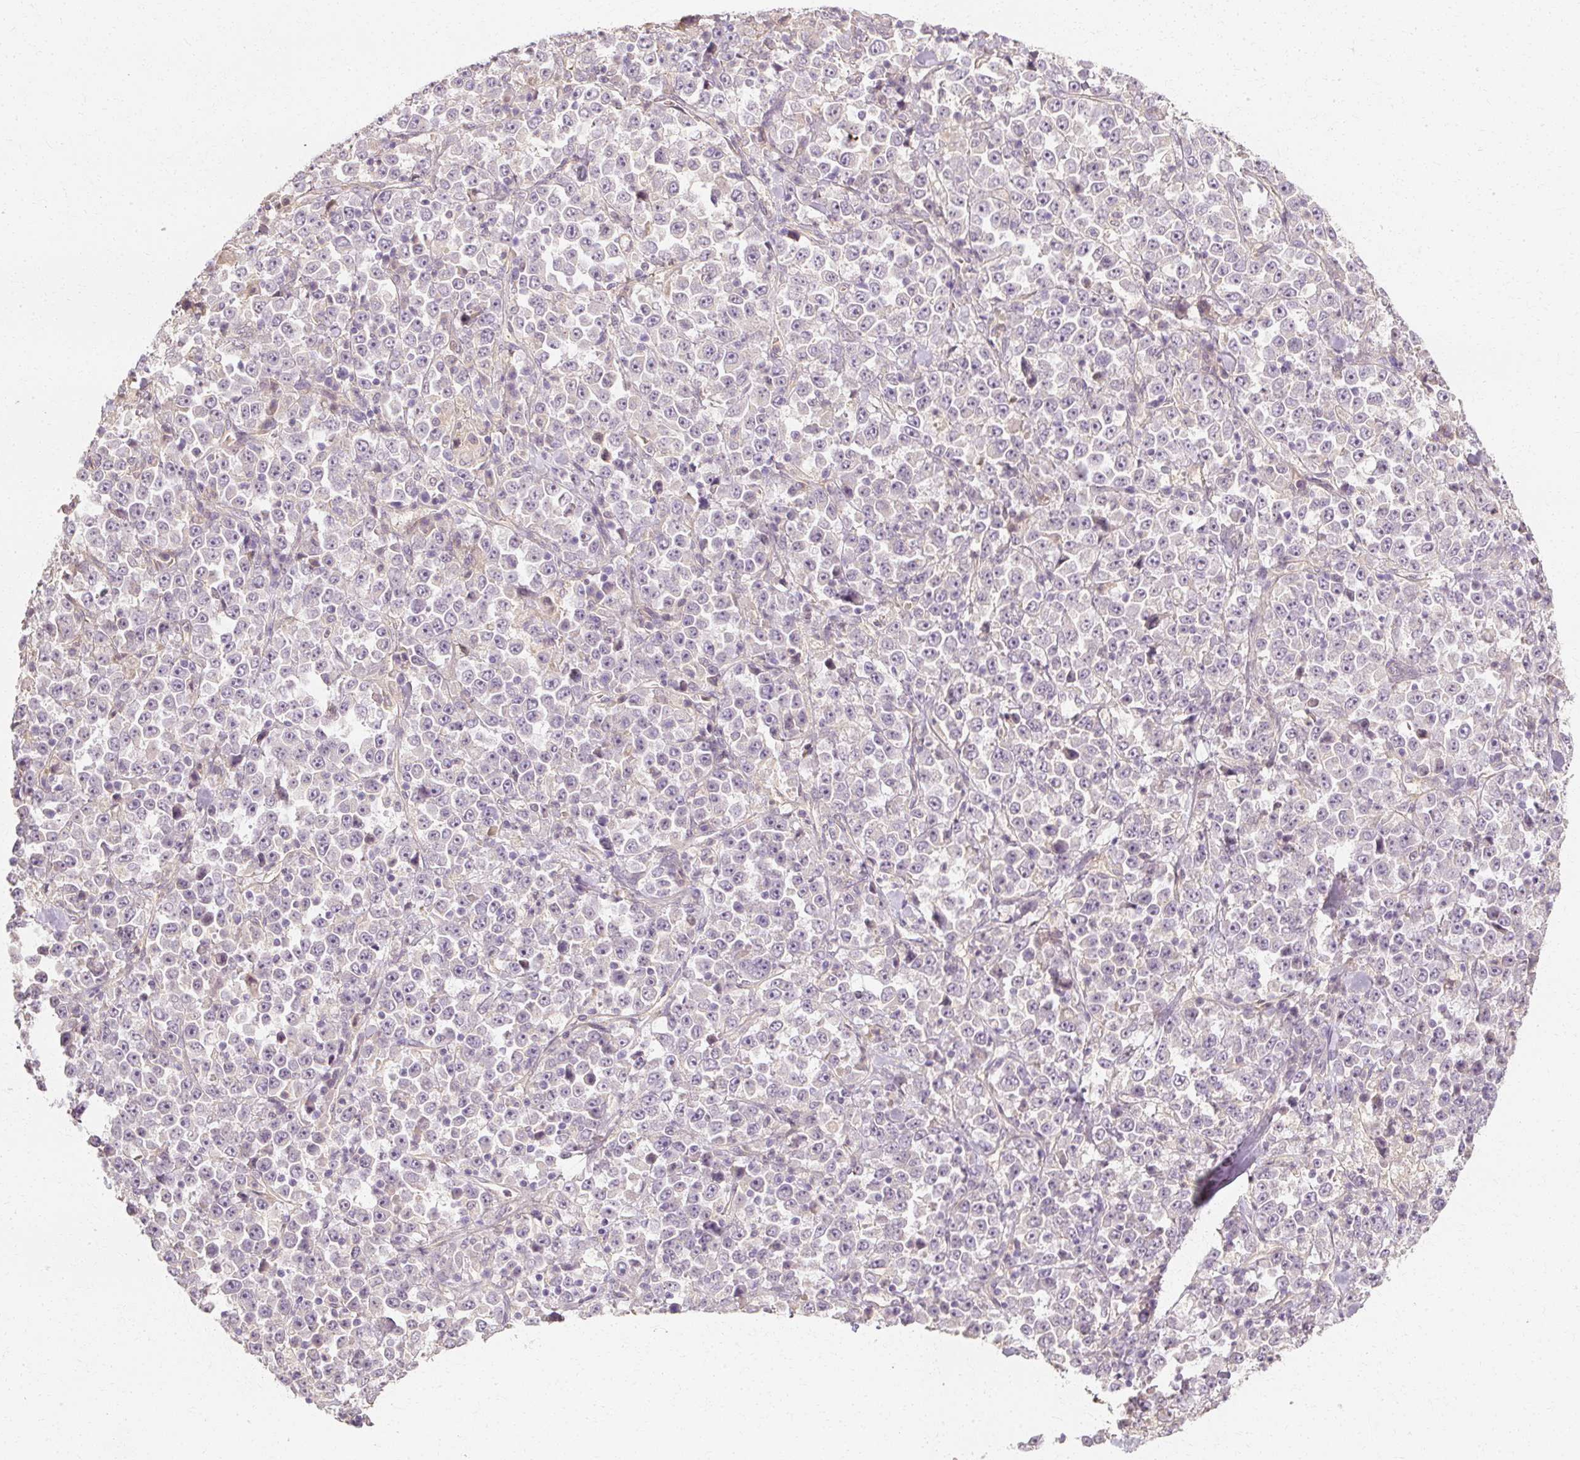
{"staining": {"intensity": "negative", "quantity": "none", "location": "none"}, "tissue": "stomach cancer", "cell_type": "Tumor cells", "image_type": "cancer", "snomed": [{"axis": "morphology", "description": "Normal tissue, NOS"}, {"axis": "morphology", "description": "Adenocarcinoma, NOS"}, {"axis": "topography", "description": "Stomach, upper"}, {"axis": "topography", "description": "Stomach"}], "caption": "An image of human adenocarcinoma (stomach) is negative for staining in tumor cells.", "gene": "GNAQ", "patient": {"sex": "male", "age": 59}}